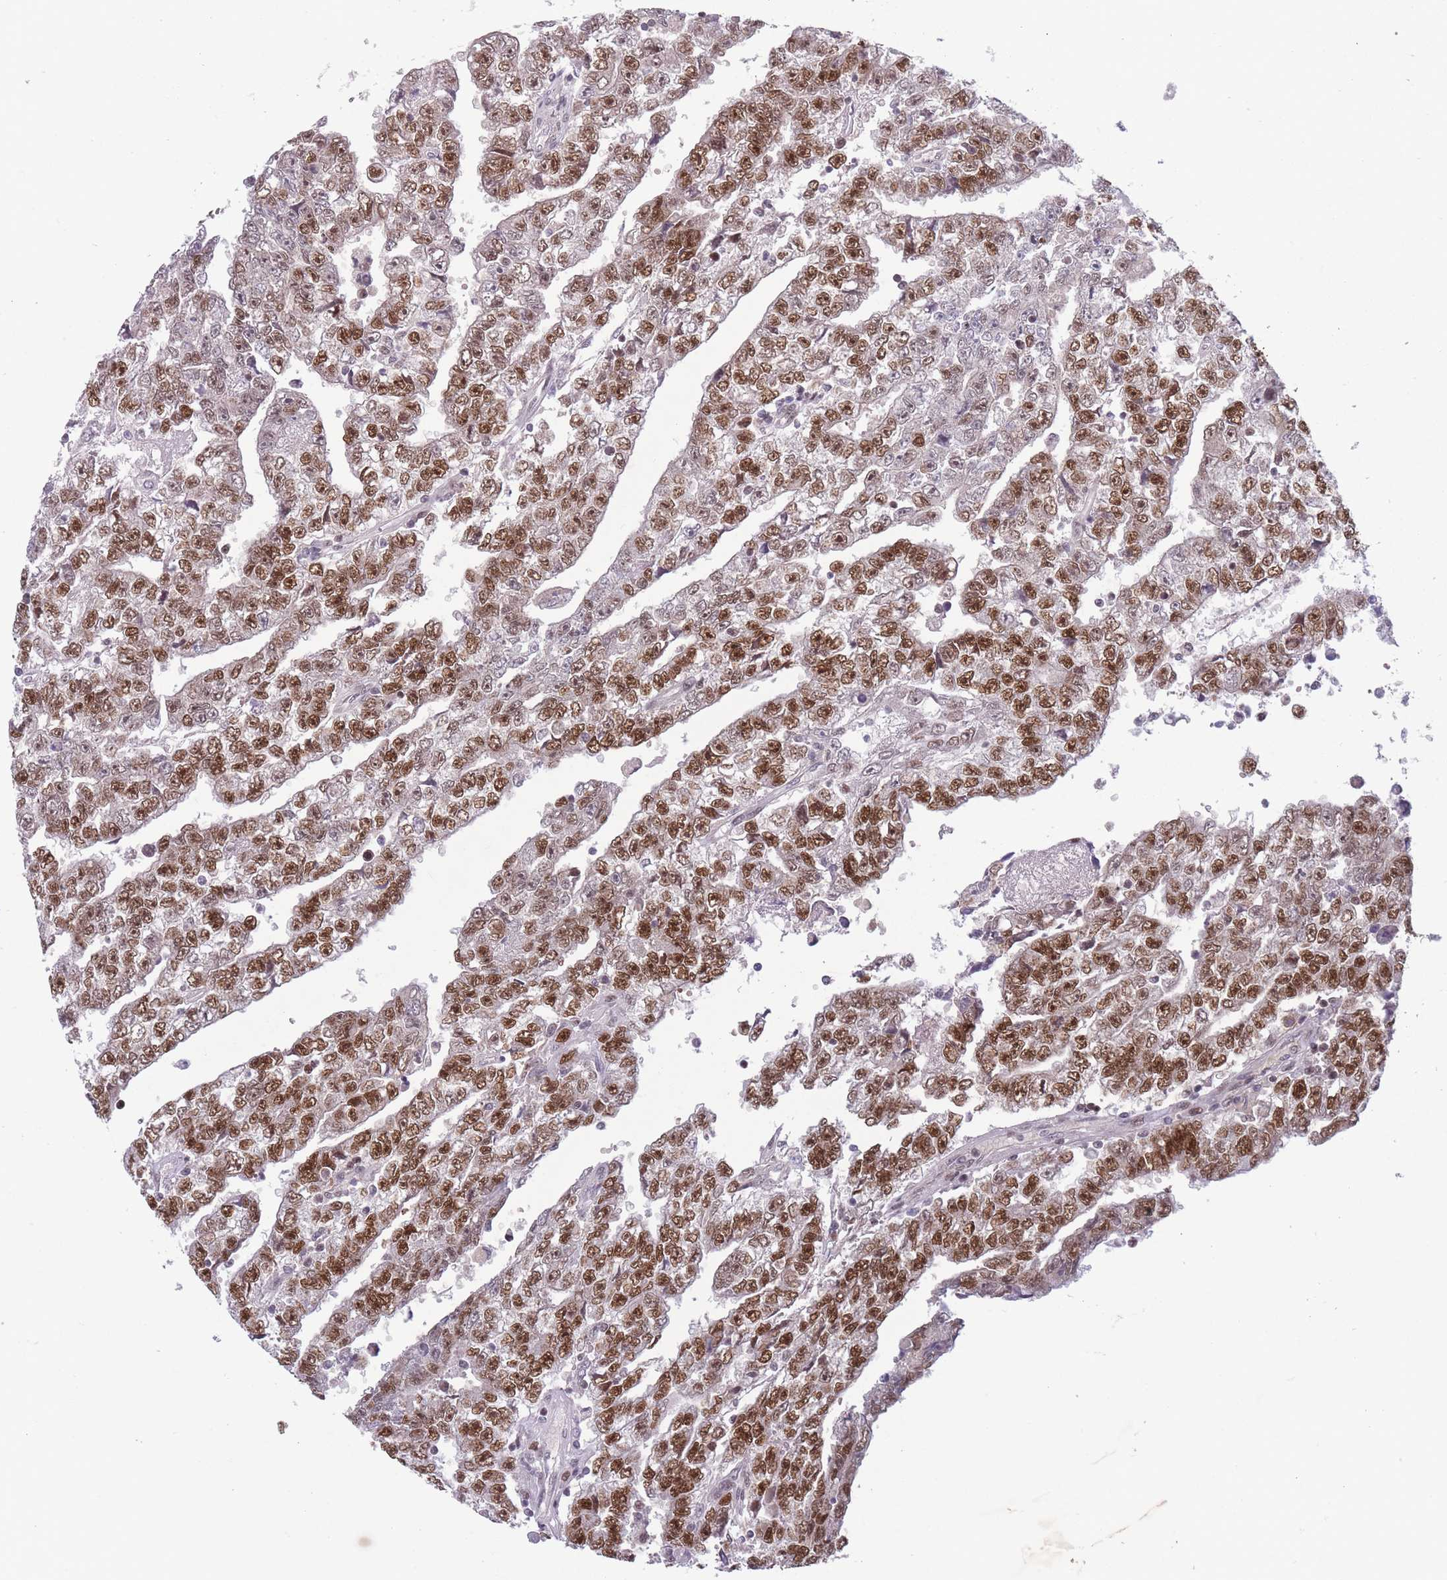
{"staining": {"intensity": "strong", "quantity": ">75%", "location": "nuclear"}, "tissue": "testis cancer", "cell_type": "Tumor cells", "image_type": "cancer", "snomed": [{"axis": "morphology", "description": "Carcinoma, Embryonal, NOS"}, {"axis": "topography", "description": "Testis"}], "caption": "Tumor cells display high levels of strong nuclear expression in approximately >75% of cells in testis embryonal carcinoma.", "gene": "ARID3B", "patient": {"sex": "male", "age": 25}}